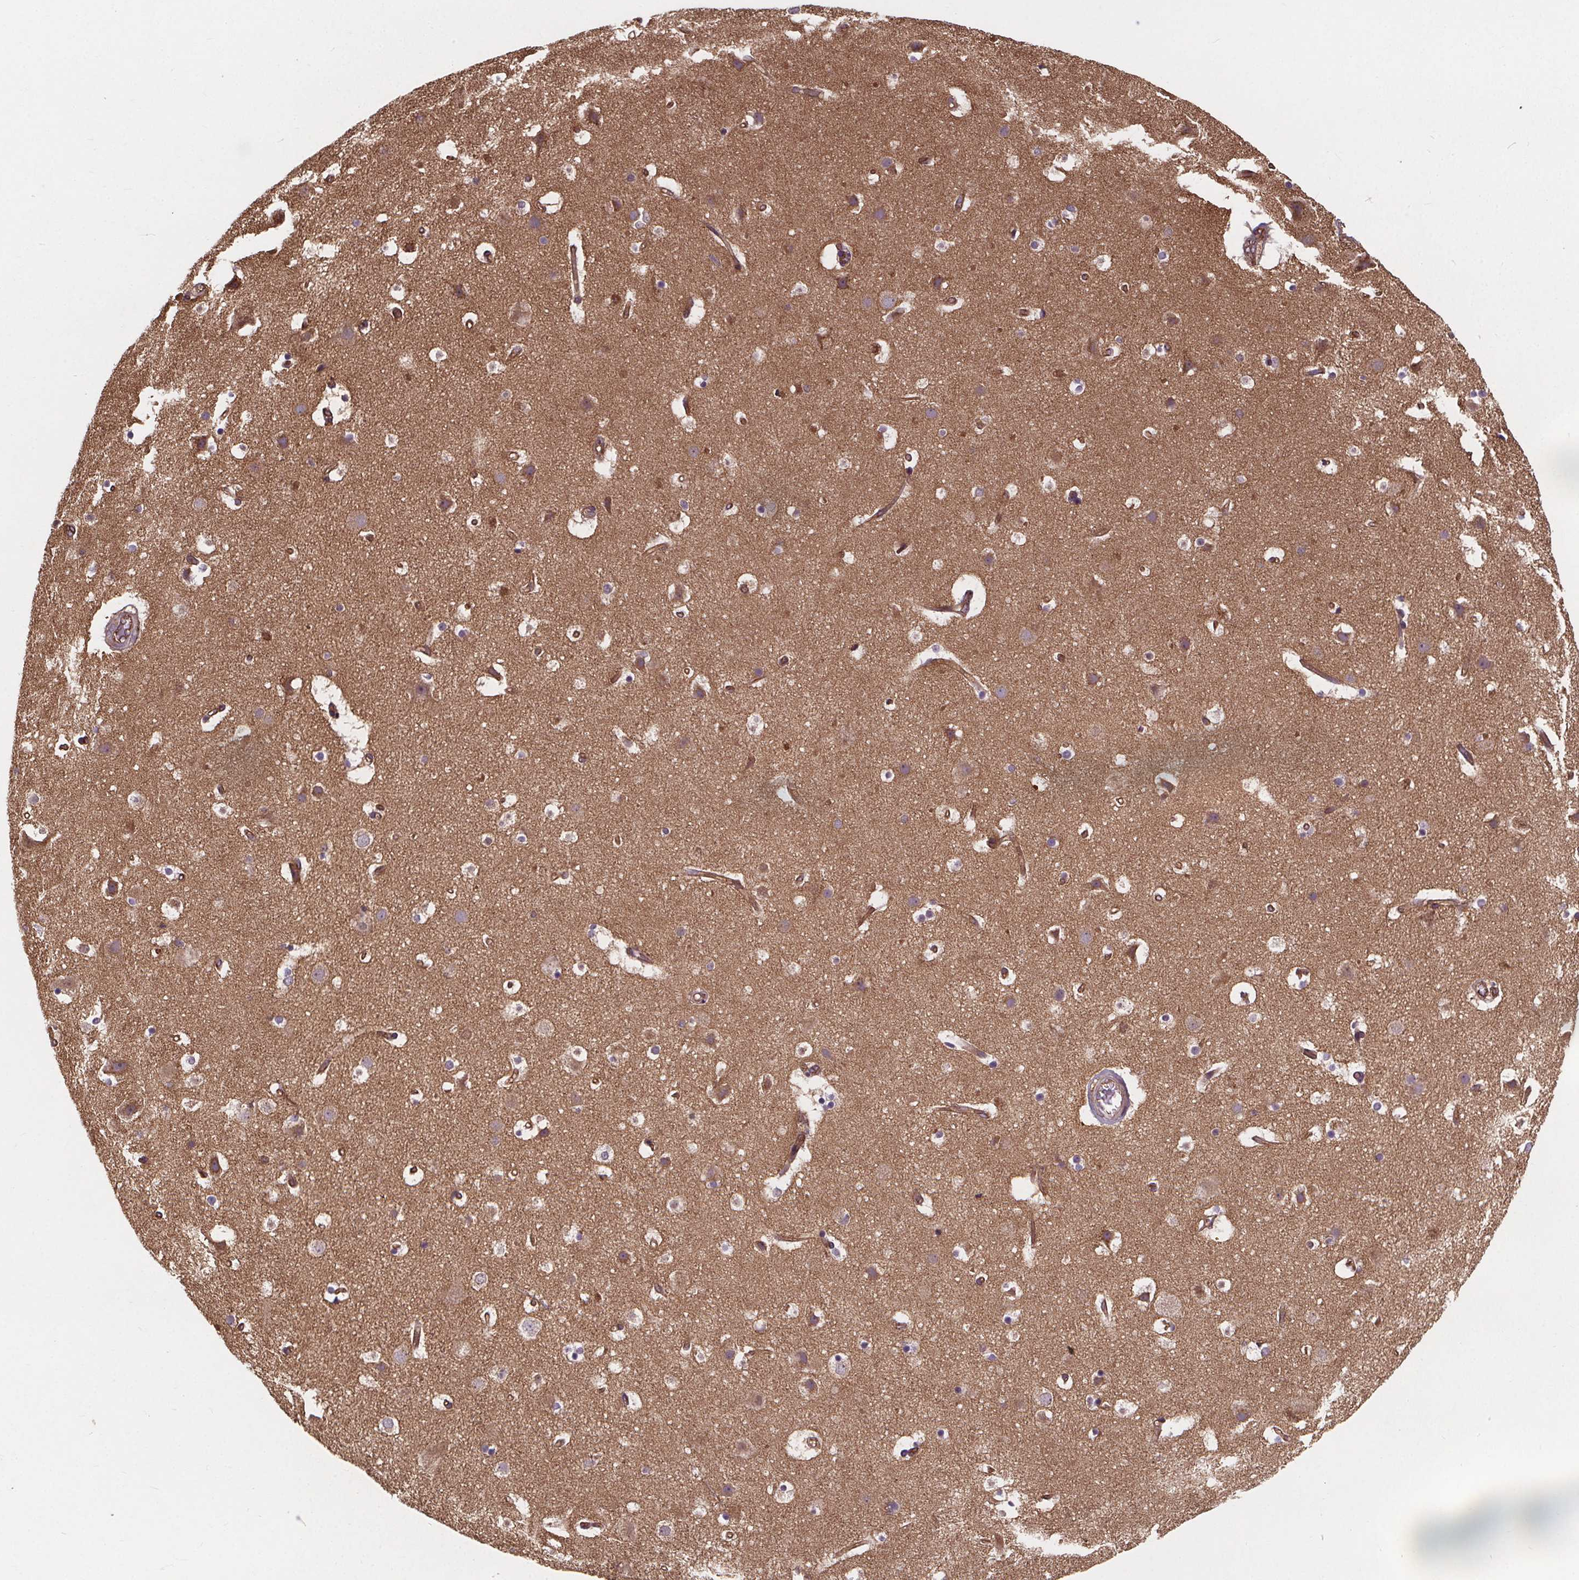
{"staining": {"intensity": "moderate", "quantity": ">75%", "location": "cytoplasmic/membranous"}, "tissue": "cerebral cortex", "cell_type": "Endothelial cells", "image_type": "normal", "snomed": [{"axis": "morphology", "description": "Normal tissue, NOS"}, {"axis": "topography", "description": "Cerebral cortex"}], "caption": "Protein expression analysis of normal cerebral cortex reveals moderate cytoplasmic/membranous positivity in approximately >75% of endothelial cells.", "gene": "CLINT1", "patient": {"sex": "female", "age": 52}}